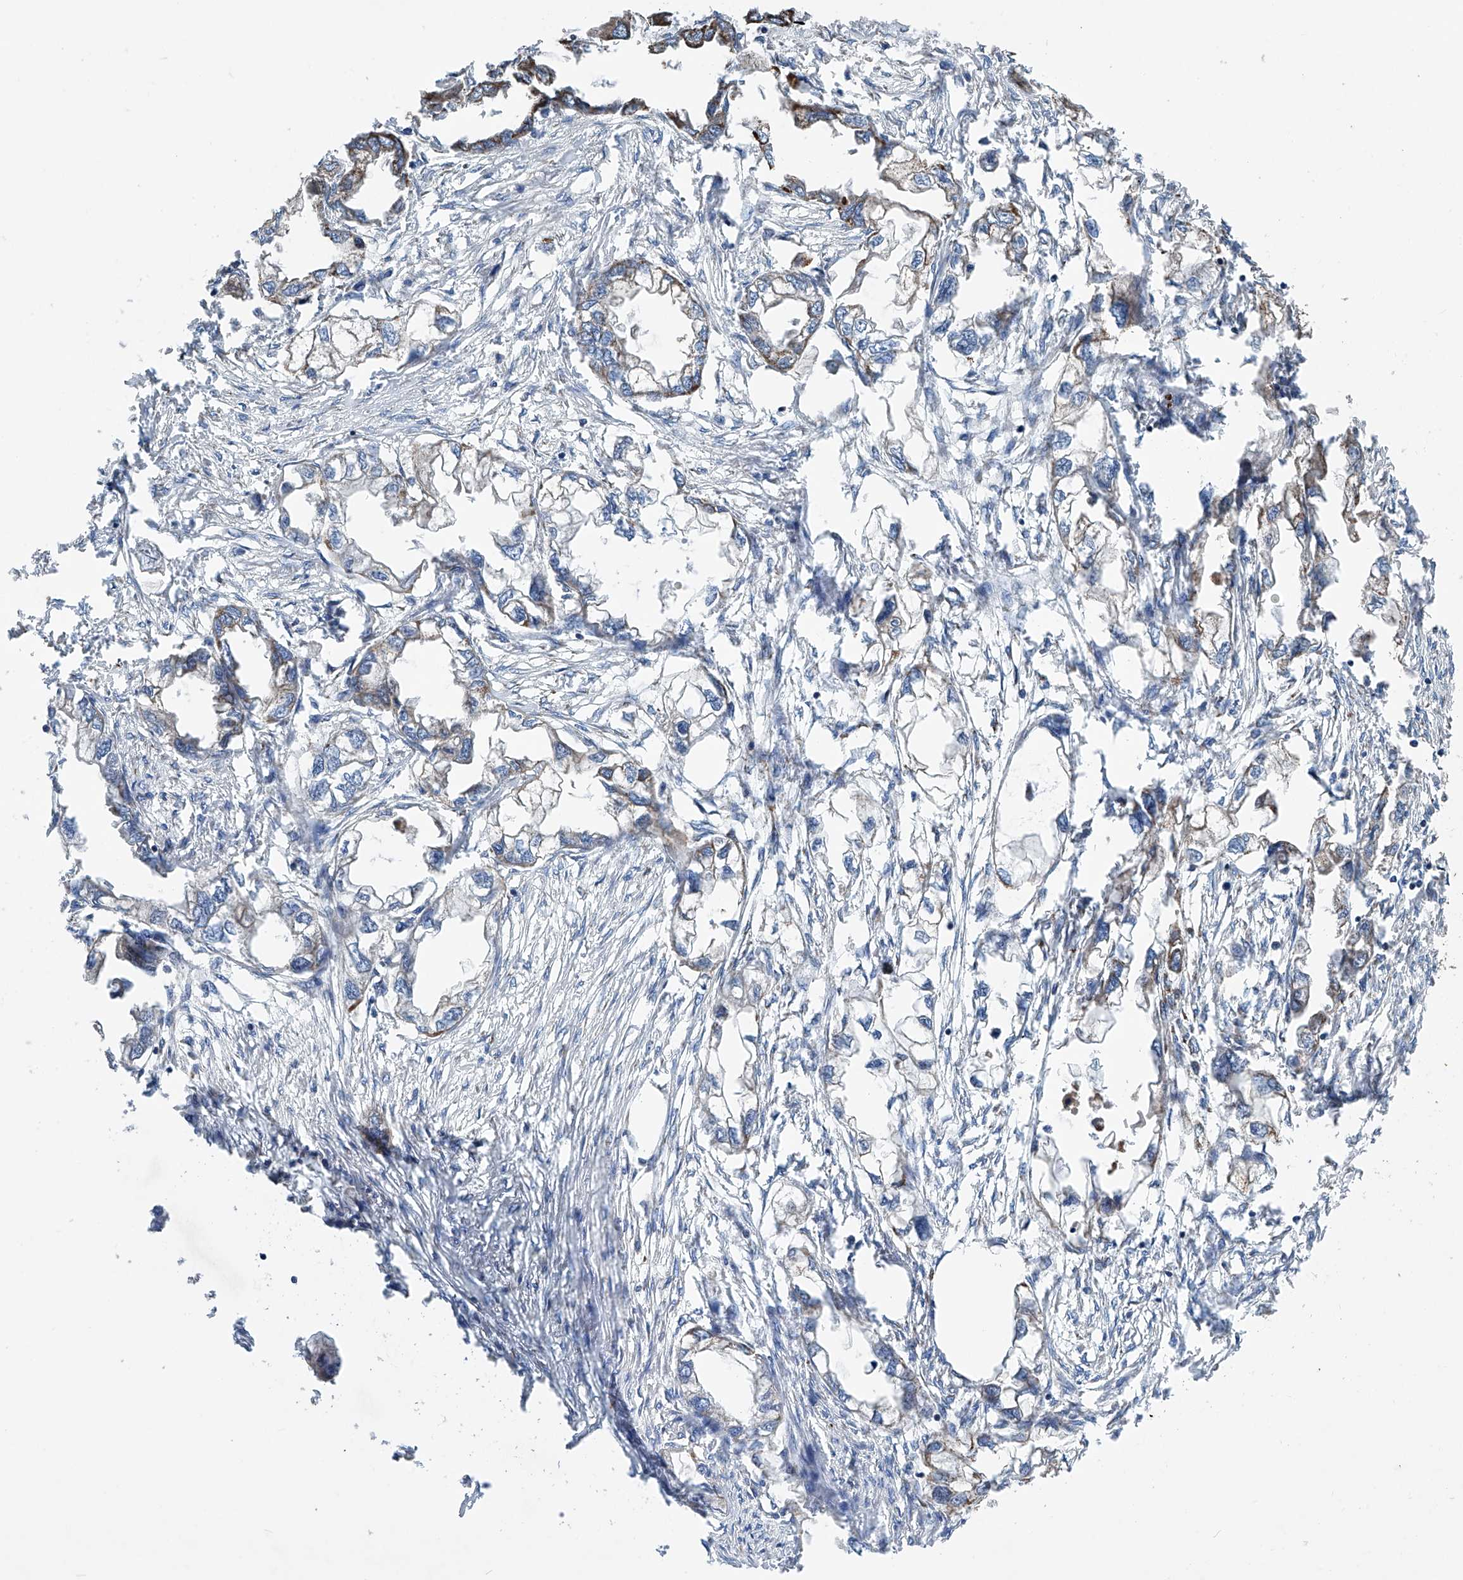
{"staining": {"intensity": "moderate", "quantity": "<25%", "location": "cytoplasmic/membranous"}, "tissue": "endometrial cancer", "cell_type": "Tumor cells", "image_type": "cancer", "snomed": [{"axis": "morphology", "description": "Adenocarcinoma, NOS"}, {"axis": "morphology", "description": "Adenocarcinoma, metastatic, NOS"}, {"axis": "topography", "description": "Adipose tissue"}, {"axis": "topography", "description": "Endometrium"}], "caption": "Endometrial cancer (adenocarcinoma) tissue displays moderate cytoplasmic/membranous staining in about <25% of tumor cells", "gene": "ASCC3", "patient": {"sex": "female", "age": 67}}